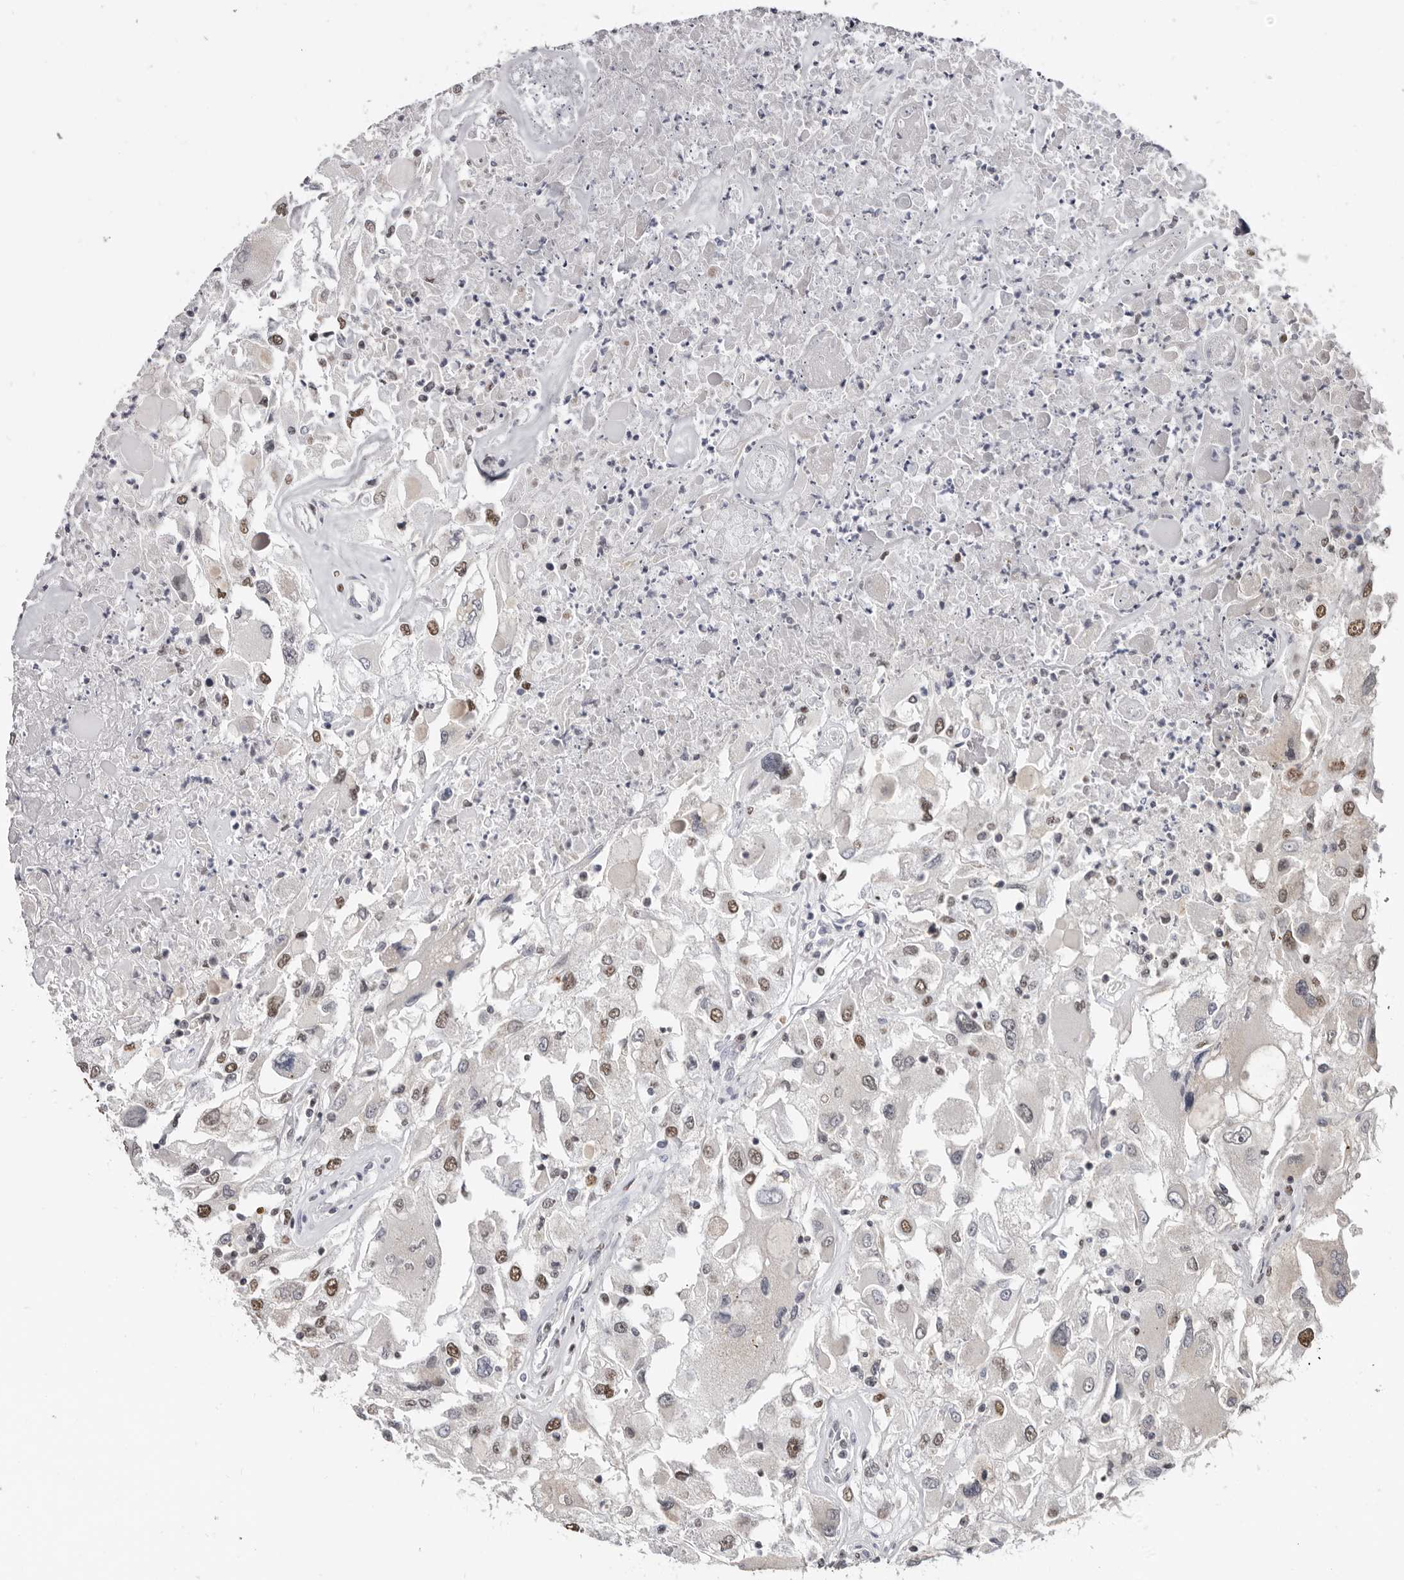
{"staining": {"intensity": "moderate", "quantity": "25%-75%", "location": "nuclear"}, "tissue": "renal cancer", "cell_type": "Tumor cells", "image_type": "cancer", "snomed": [{"axis": "morphology", "description": "Adenocarcinoma, NOS"}, {"axis": "topography", "description": "Kidney"}], "caption": "The image shows staining of renal cancer, revealing moderate nuclear protein expression (brown color) within tumor cells. (Brightfield microscopy of DAB IHC at high magnification).", "gene": "SCAF4", "patient": {"sex": "female", "age": 52}}